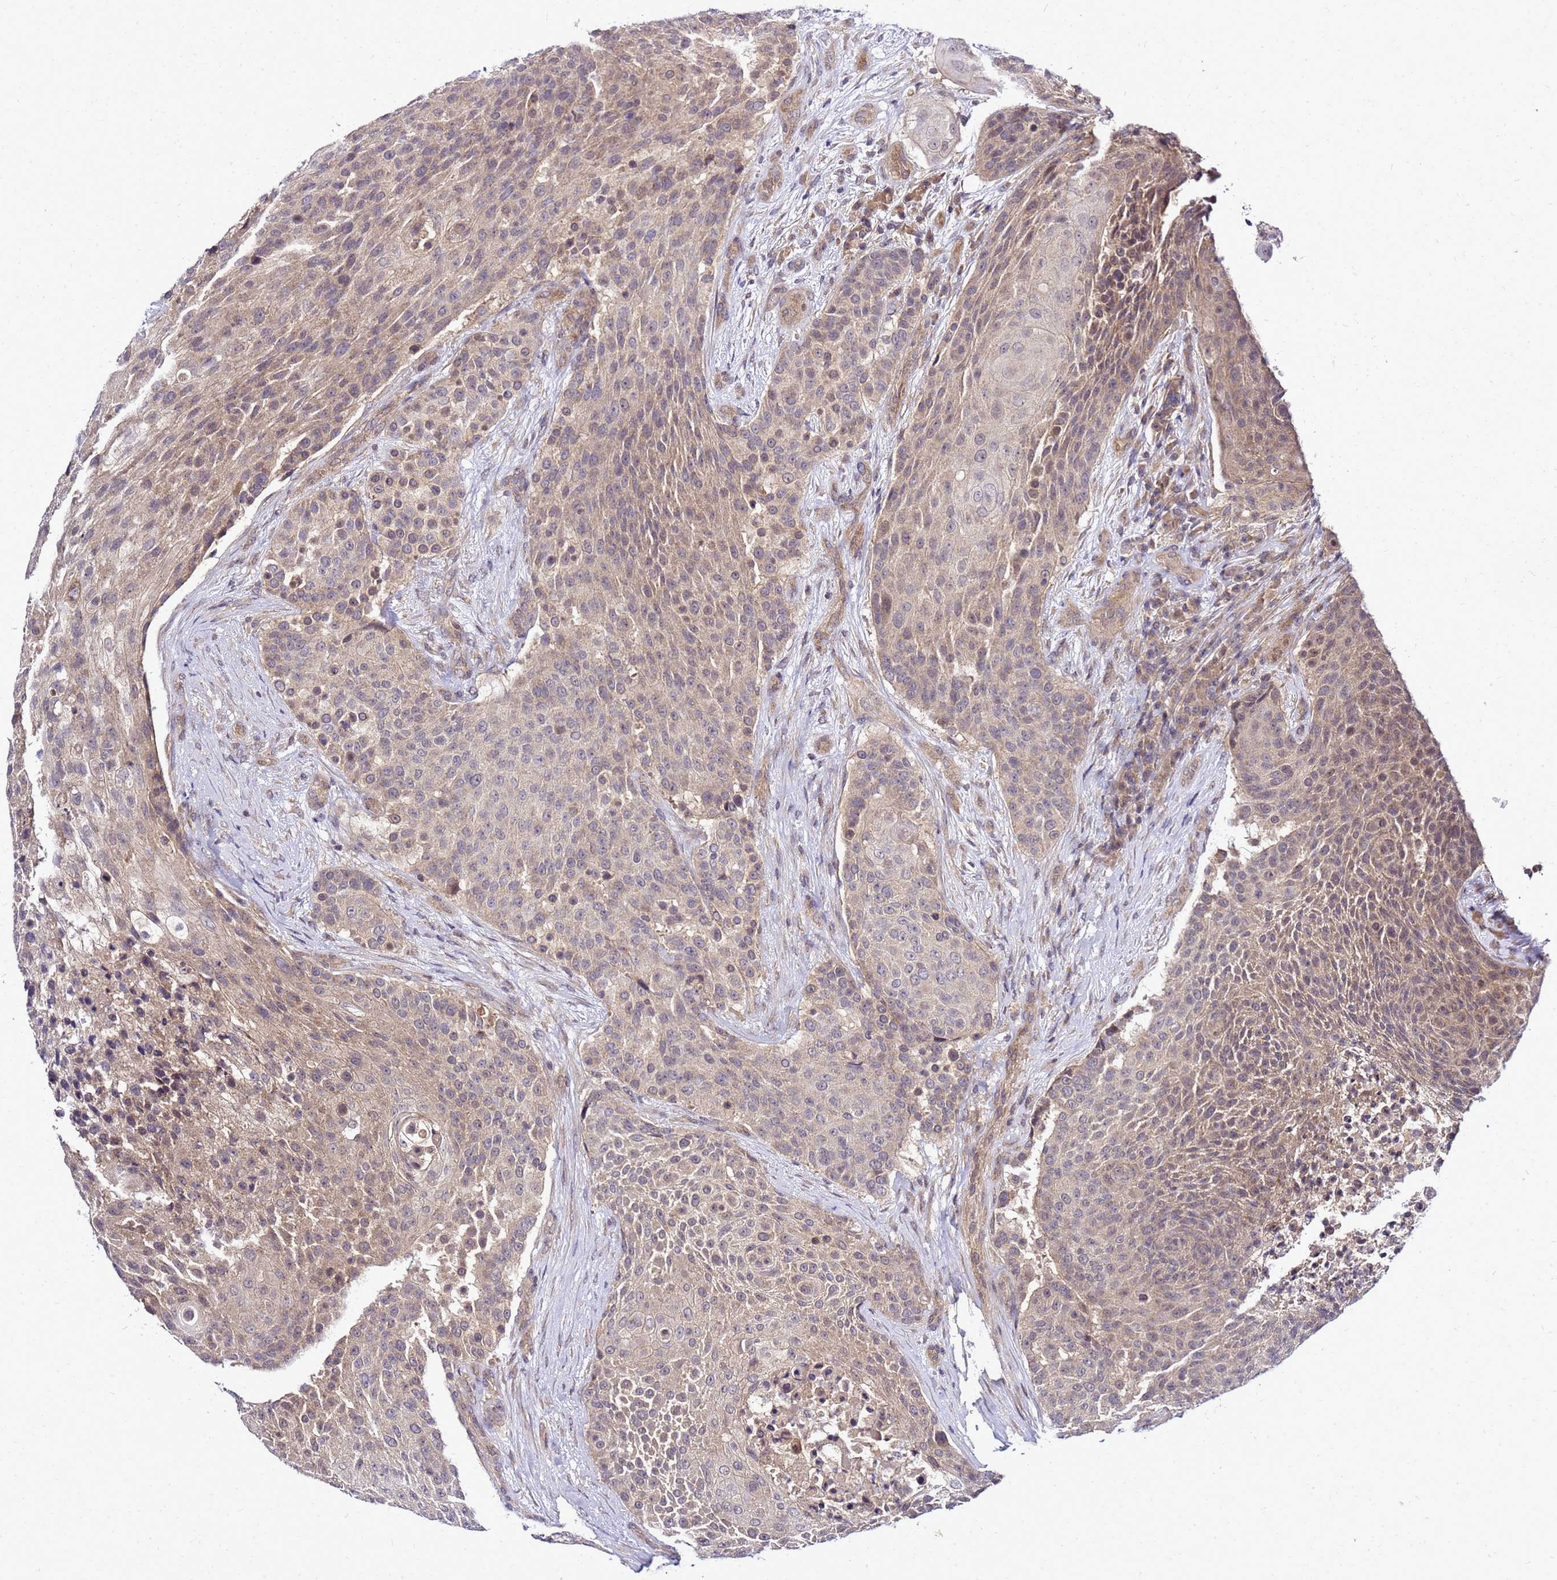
{"staining": {"intensity": "weak", "quantity": ">75%", "location": "cytoplasmic/membranous"}, "tissue": "urothelial cancer", "cell_type": "Tumor cells", "image_type": "cancer", "snomed": [{"axis": "morphology", "description": "Urothelial carcinoma, High grade"}, {"axis": "topography", "description": "Urinary bladder"}], "caption": "Immunohistochemistry of urothelial cancer demonstrates low levels of weak cytoplasmic/membranous expression in about >75% of tumor cells.", "gene": "SAT1", "patient": {"sex": "female", "age": 63}}